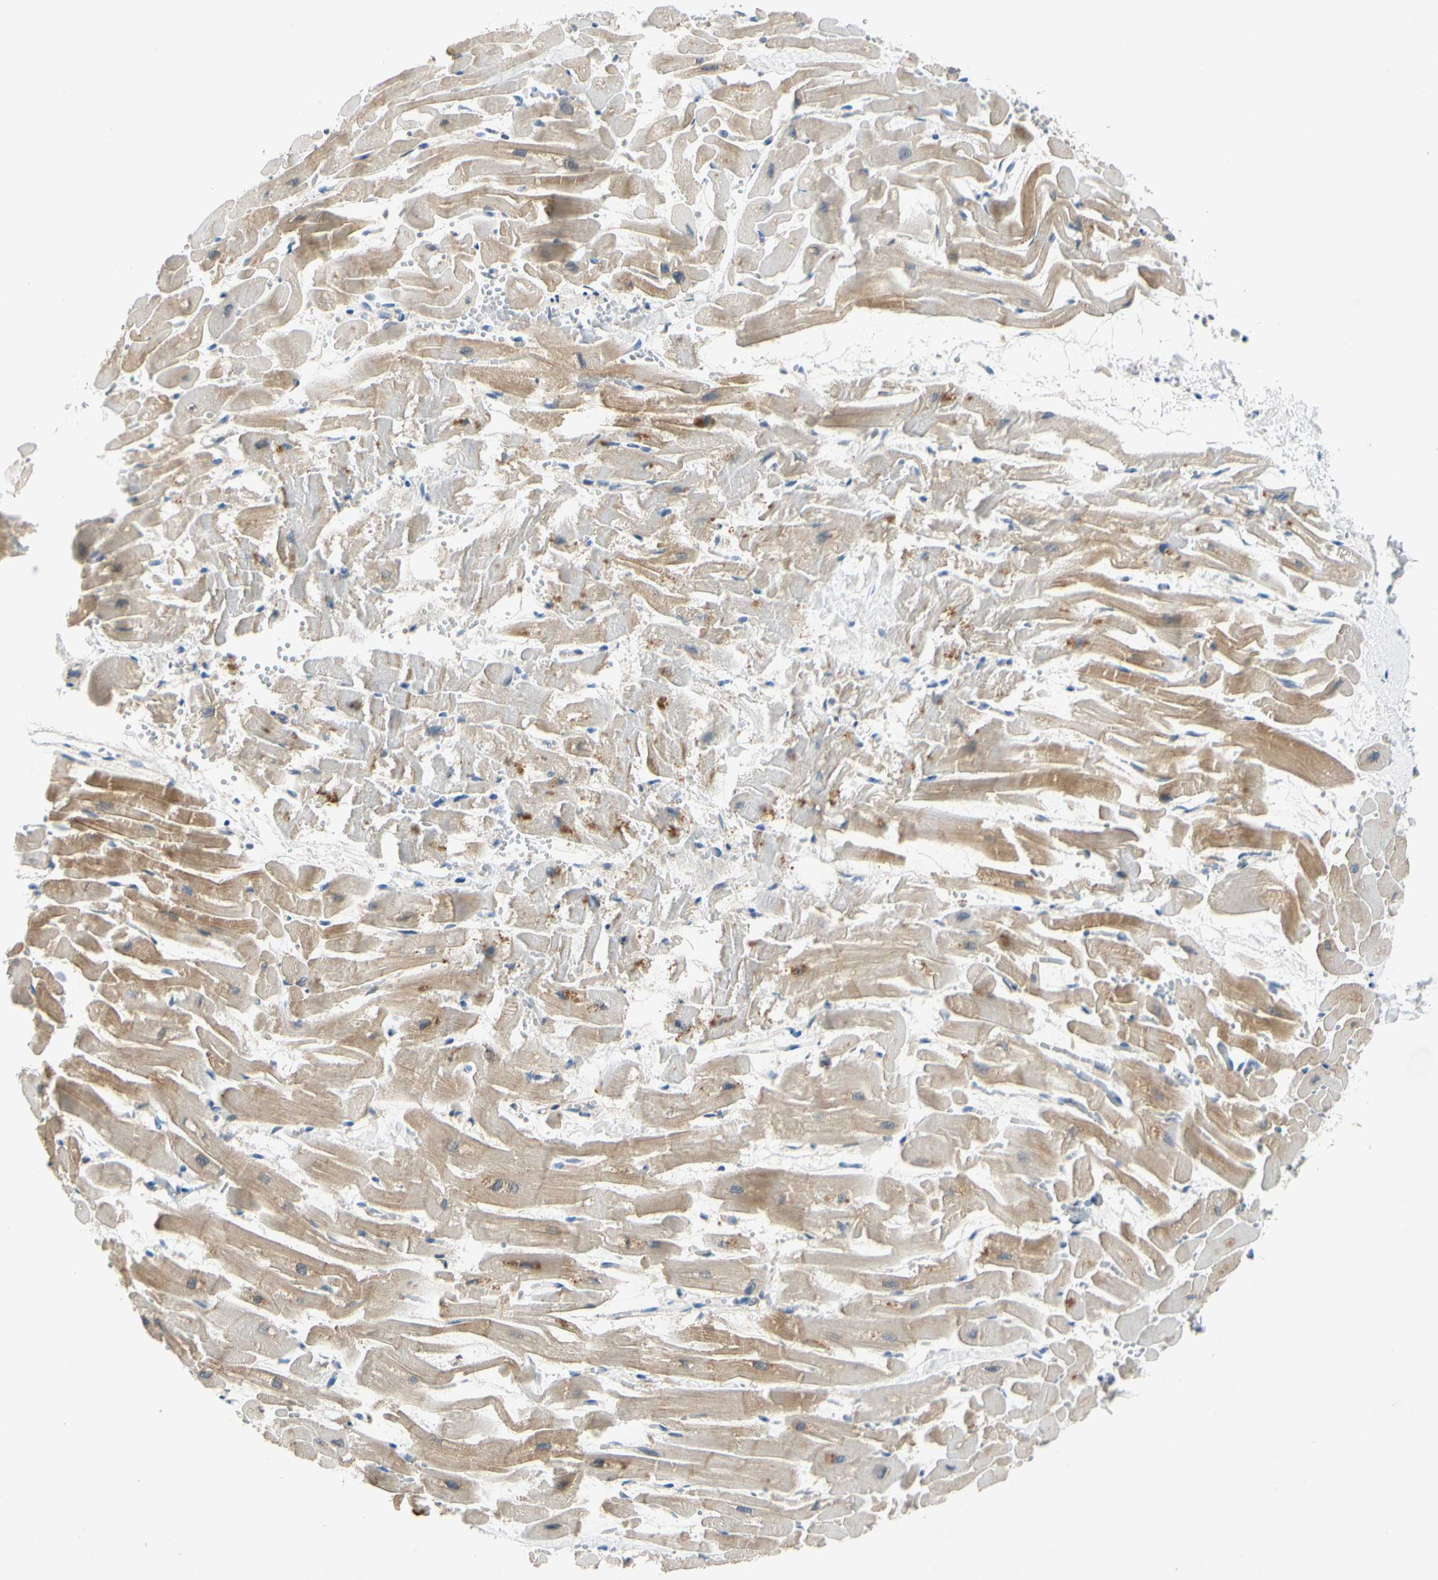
{"staining": {"intensity": "weak", "quantity": "25%-75%", "location": "cytoplasmic/membranous"}, "tissue": "heart muscle", "cell_type": "Cardiomyocytes", "image_type": "normal", "snomed": [{"axis": "morphology", "description": "Normal tissue, NOS"}, {"axis": "topography", "description": "Heart"}], "caption": "Immunohistochemical staining of normal heart muscle displays 25%-75% levels of weak cytoplasmic/membranous protein positivity in approximately 25%-75% of cardiomyocytes. (Brightfield microscopy of DAB IHC at high magnification).", "gene": "WIPI1", "patient": {"sex": "female", "age": 19}}